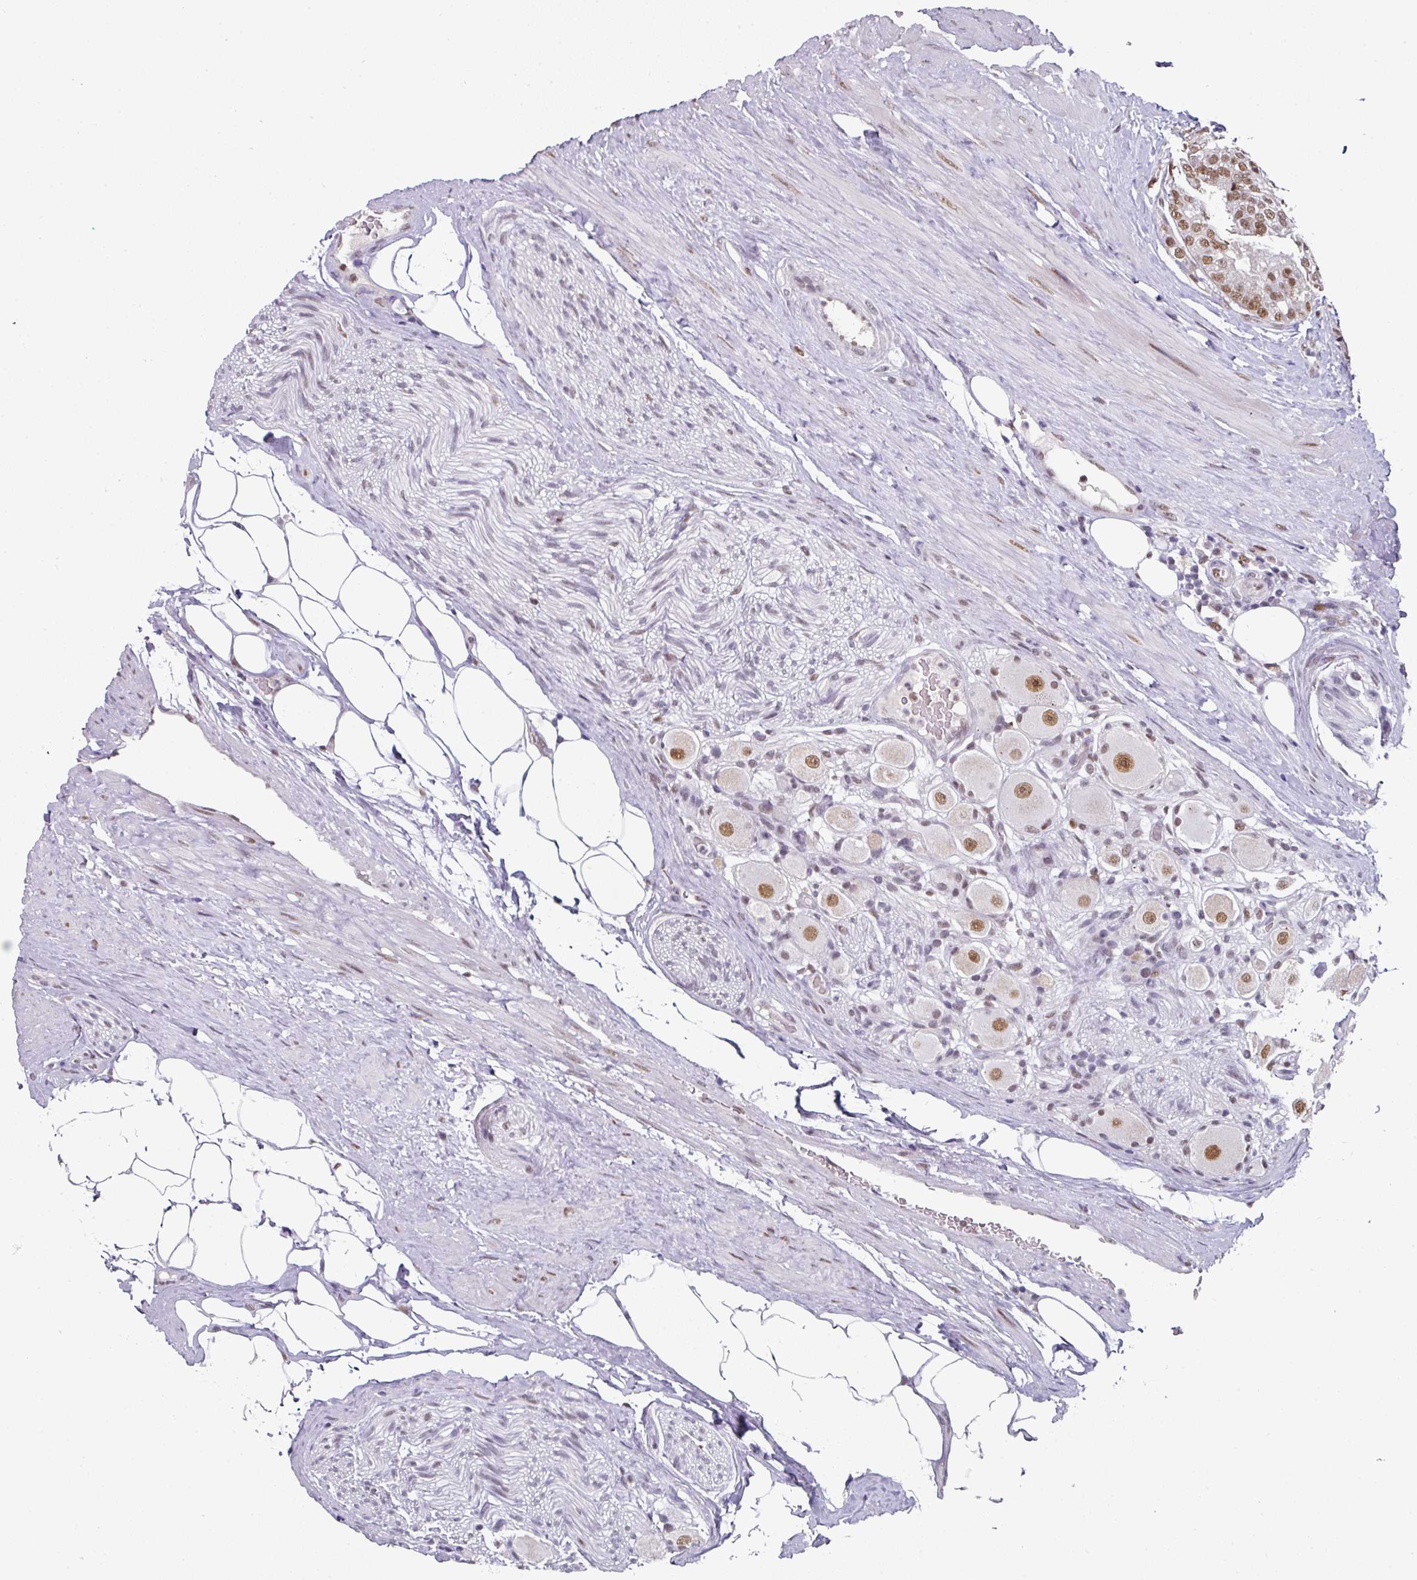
{"staining": {"intensity": "moderate", "quantity": ">75%", "location": "nuclear"}, "tissue": "prostate cancer", "cell_type": "Tumor cells", "image_type": "cancer", "snomed": [{"axis": "morphology", "description": "Adenocarcinoma, High grade"}, {"axis": "topography", "description": "Prostate"}], "caption": "Immunohistochemical staining of human prostate adenocarcinoma (high-grade) shows moderate nuclear protein expression in approximately >75% of tumor cells. (Brightfield microscopy of DAB IHC at high magnification).", "gene": "RAD50", "patient": {"sex": "male", "age": 49}}